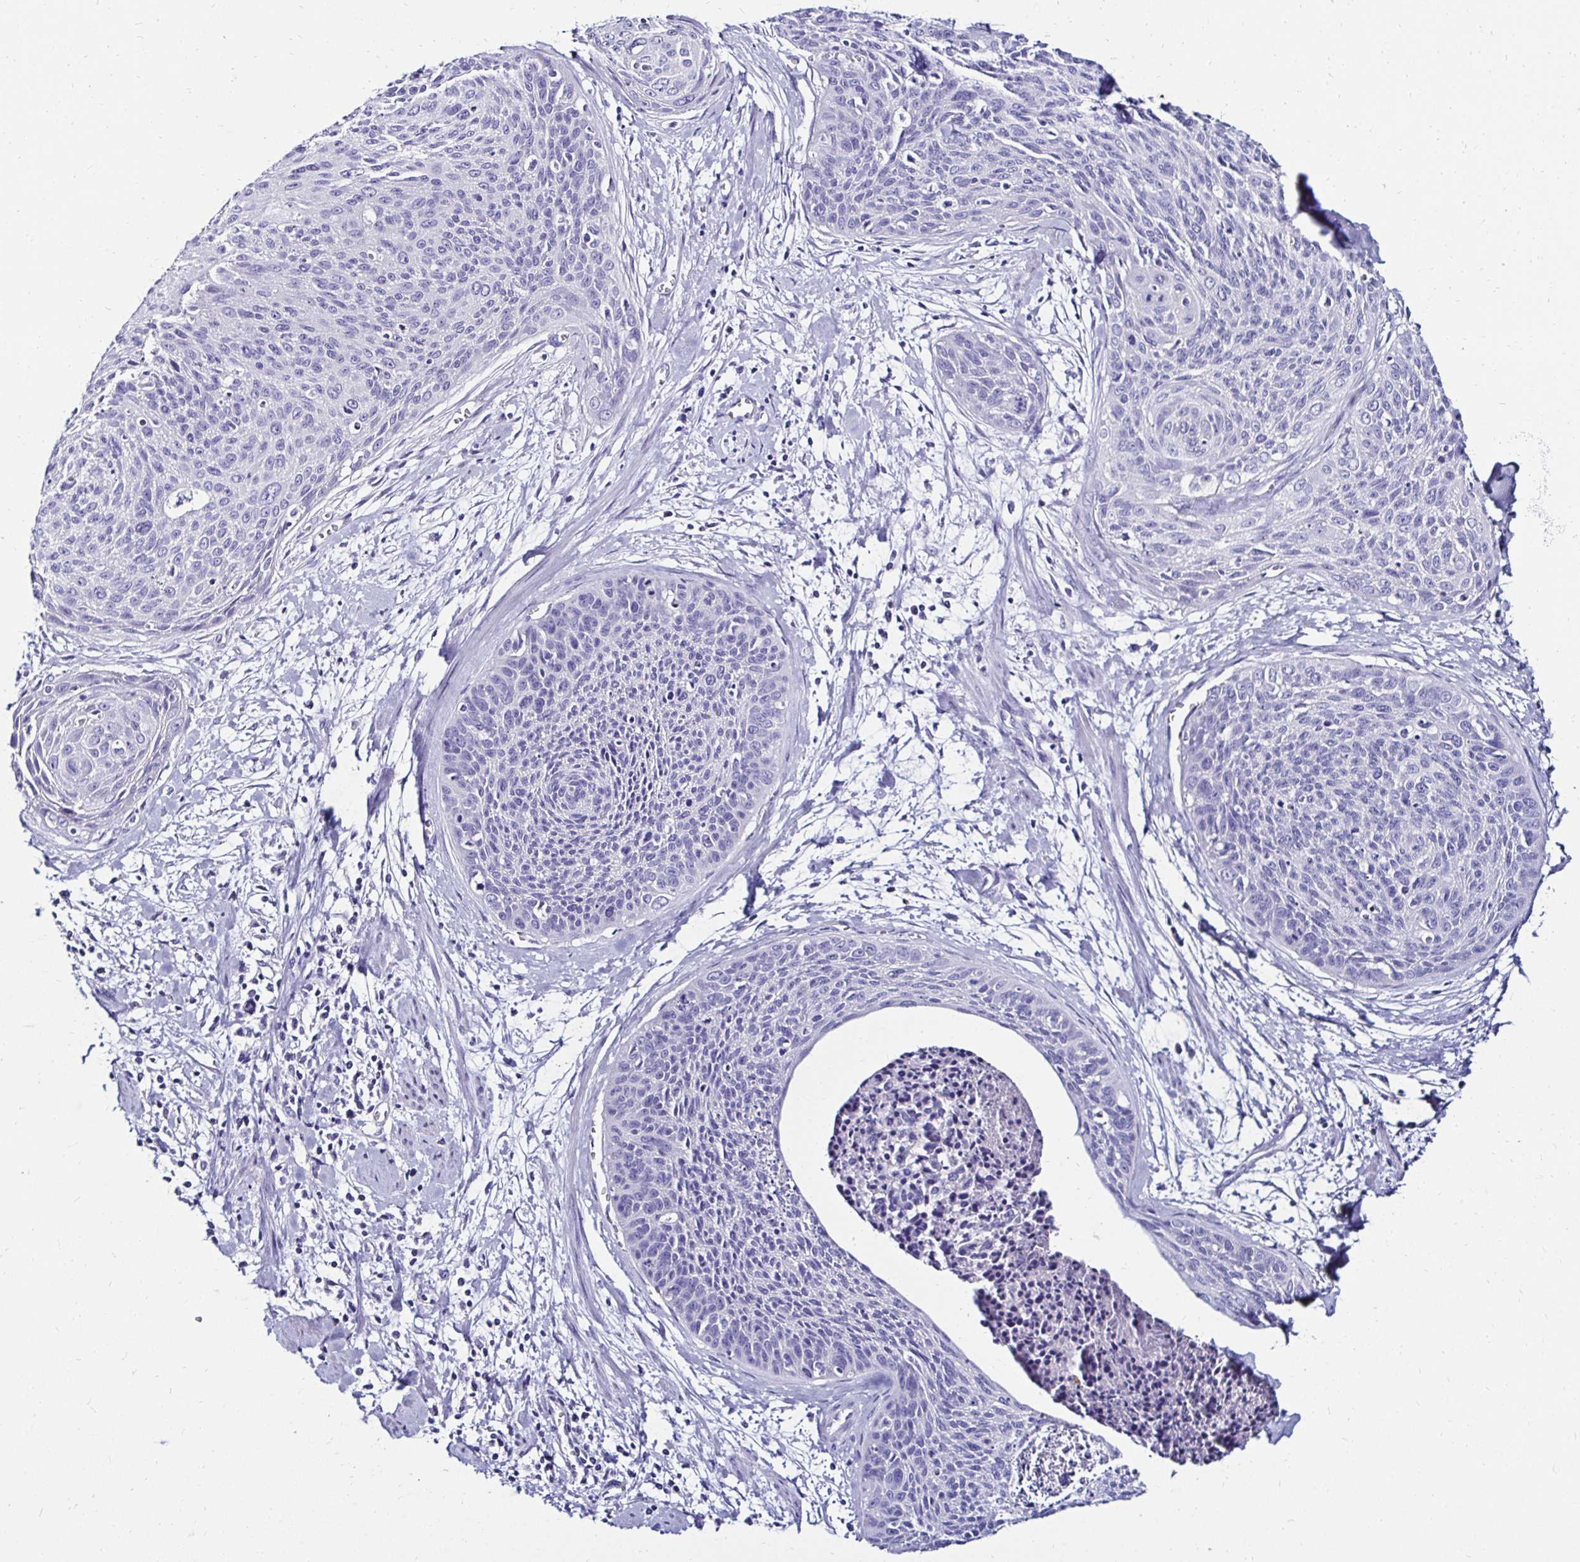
{"staining": {"intensity": "negative", "quantity": "none", "location": "none"}, "tissue": "cervical cancer", "cell_type": "Tumor cells", "image_type": "cancer", "snomed": [{"axis": "morphology", "description": "Squamous cell carcinoma, NOS"}, {"axis": "topography", "description": "Cervix"}], "caption": "This is an immunohistochemistry micrograph of cervical cancer. There is no staining in tumor cells.", "gene": "KCNT1", "patient": {"sex": "female", "age": 55}}